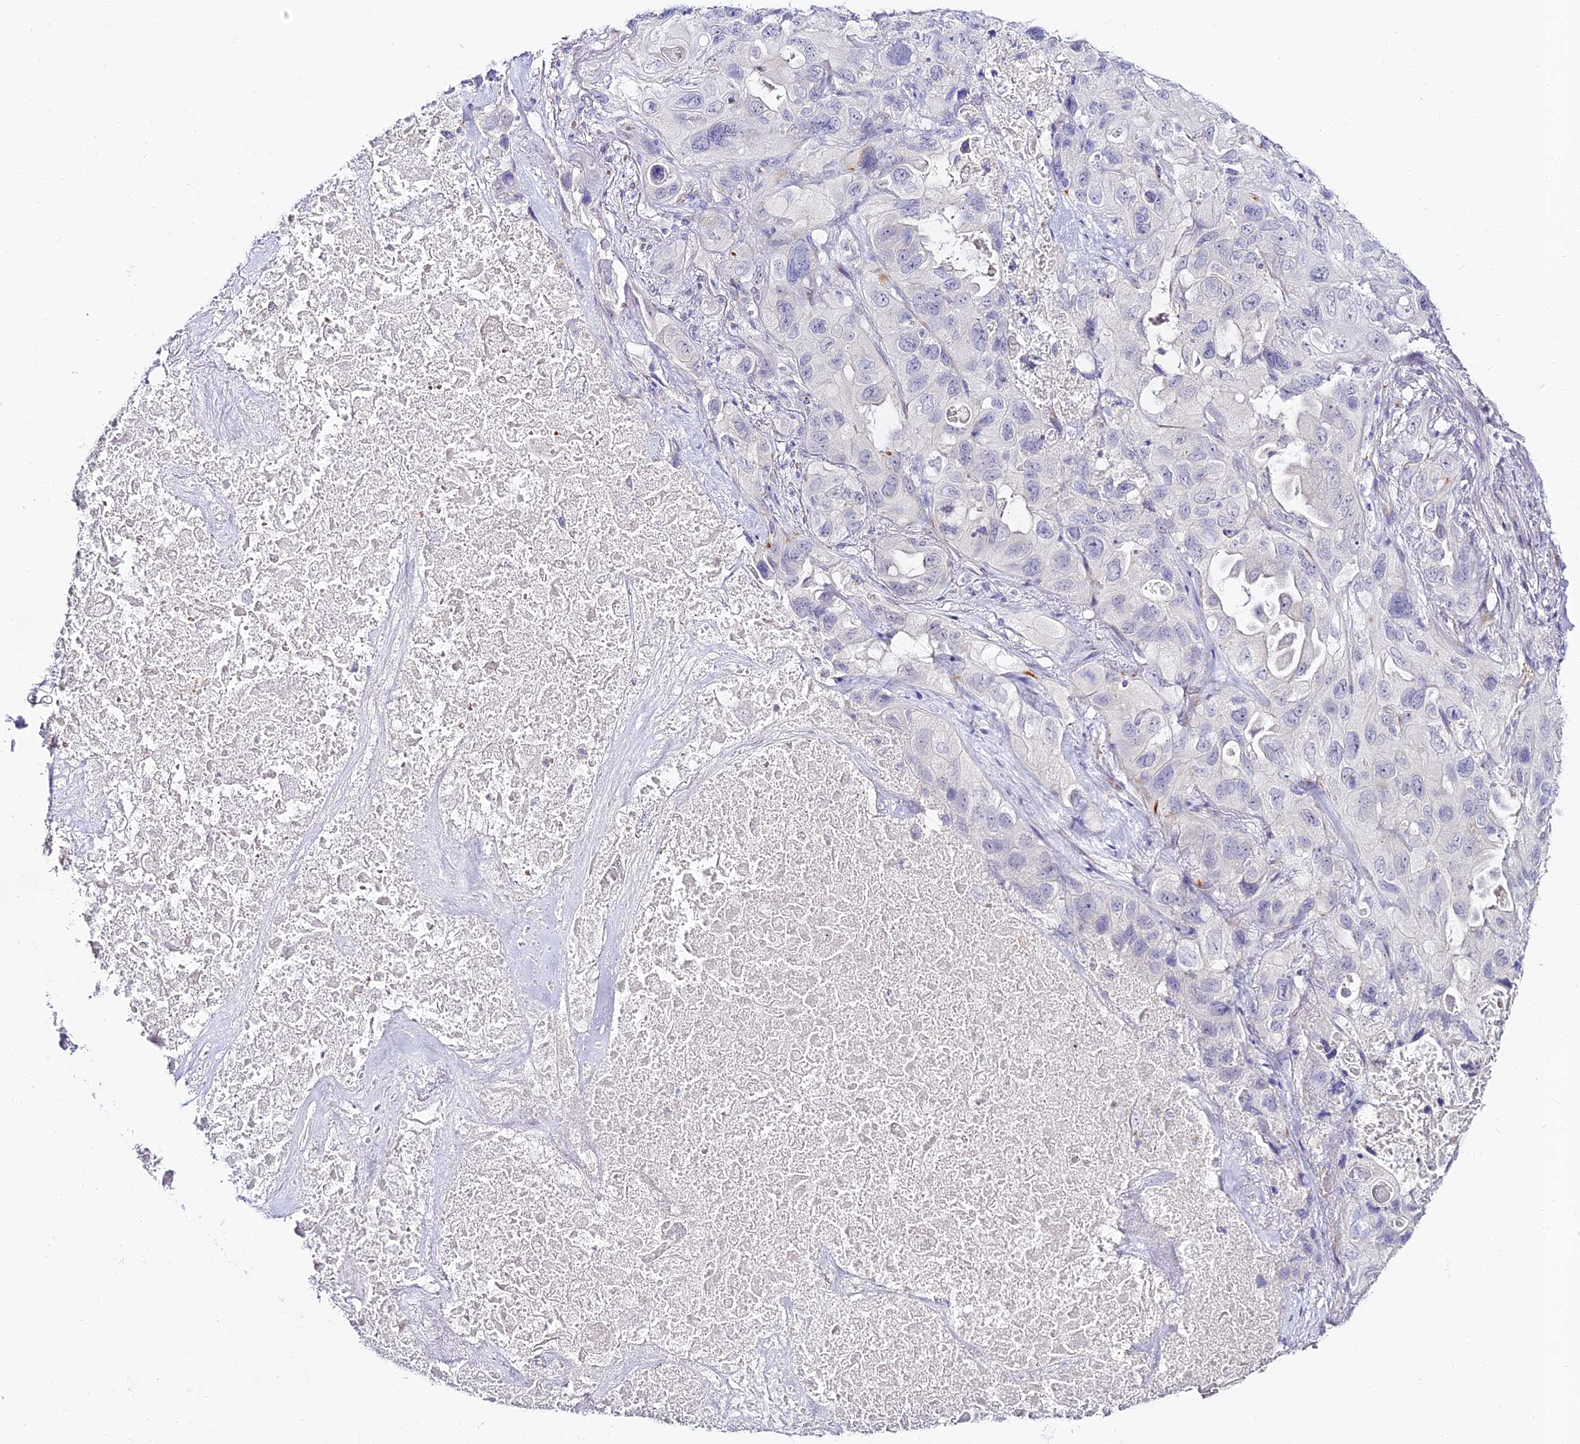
{"staining": {"intensity": "negative", "quantity": "none", "location": "none"}, "tissue": "lung cancer", "cell_type": "Tumor cells", "image_type": "cancer", "snomed": [{"axis": "morphology", "description": "Squamous cell carcinoma, NOS"}, {"axis": "topography", "description": "Lung"}], "caption": "IHC micrograph of human lung squamous cell carcinoma stained for a protein (brown), which demonstrates no staining in tumor cells.", "gene": "ALPG", "patient": {"sex": "female", "age": 73}}